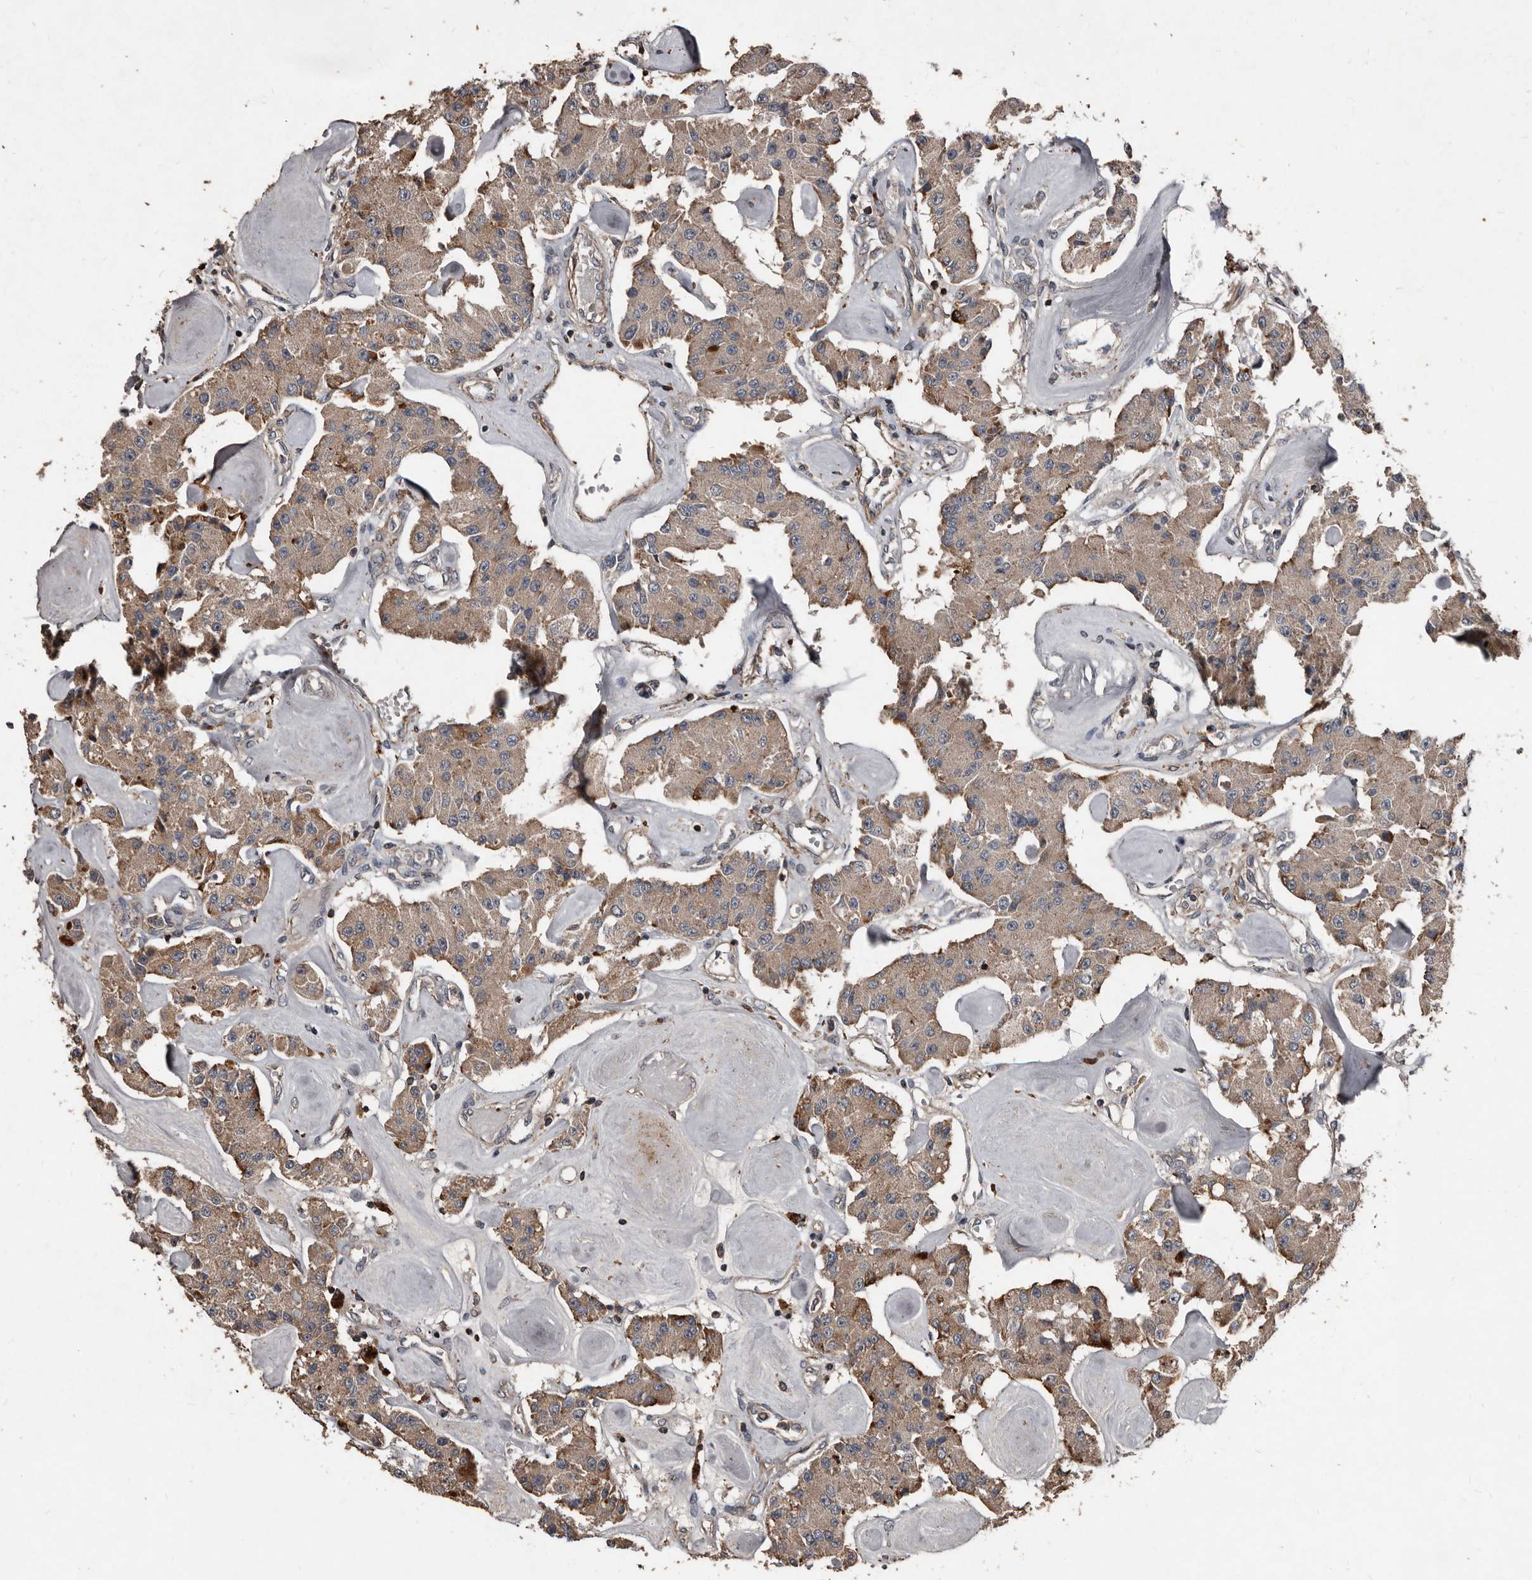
{"staining": {"intensity": "weak", "quantity": ">75%", "location": "cytoplasmic/membranous"}, "tissue": "carcinoid", "cell_type": "Tumor cells", "image_type": "cancer", "snomed": [{"axis": "morphology", "description": "Carcinoid, malignant, NOS"}, {"axis": "topography", "description": "Pancreas"}], "caption": "This histopathology image demonstrates IHC staining of malignant carcinoid, with low weak cytoplasmic/membranous staining in approximately >75% of tumor cells.", "gene": "GREB1", "patient": {"sex": "male", "age": 41}}